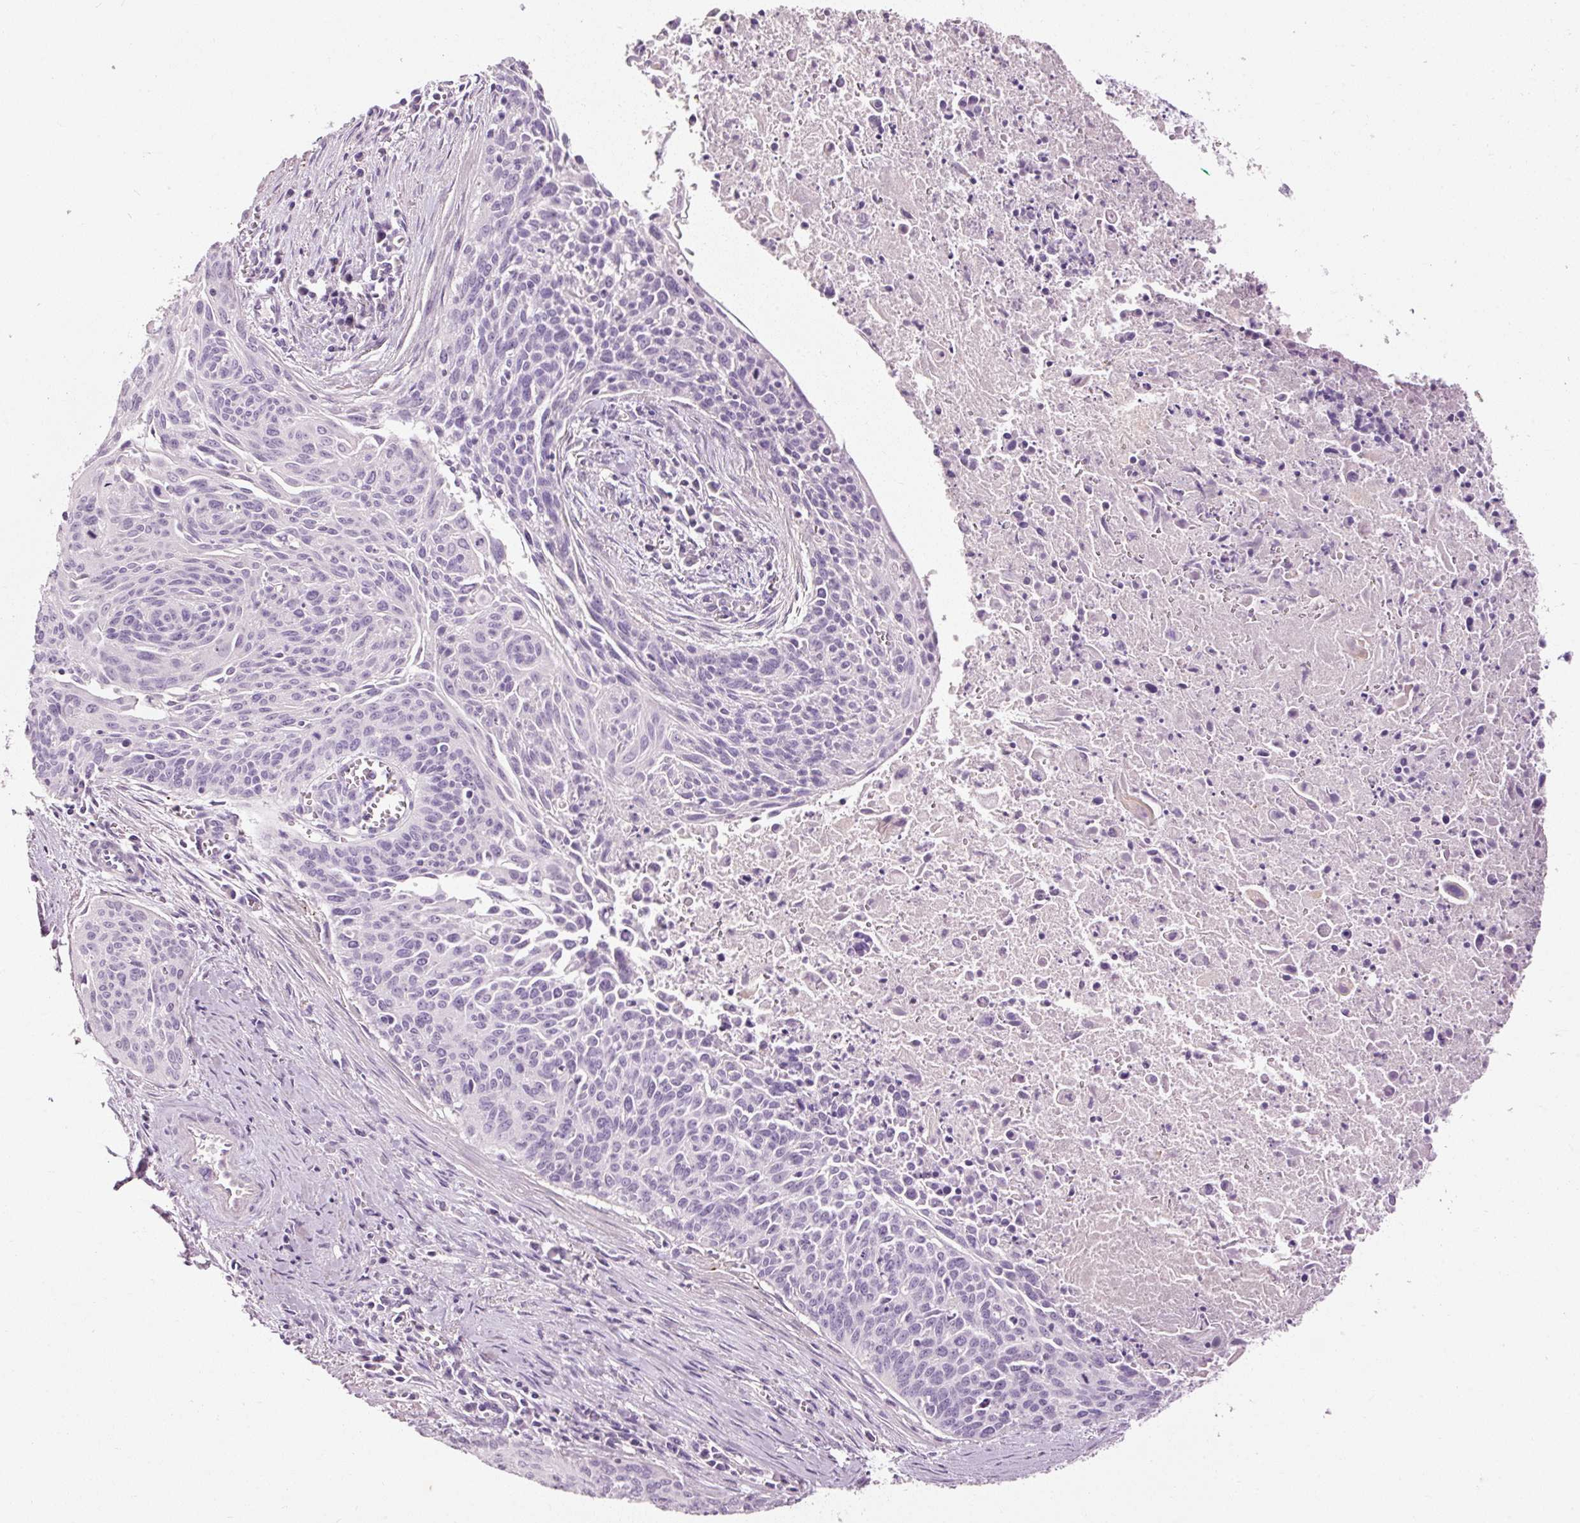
{"staining": {"intensity": "negative", "quantity": "none", "location": "none"}, "tissue": "cervical cancer", "cell_type": "Tumor cells", "image_type": "cancer", "snomed": [{"axis": "morphology", "description": "Squamous cell carcinoma, NOS"}, {"axis": "topography", "description": "Cervix"}], "caption": "IHC micrograph of cervical cancer (squamous cell carcinoma) stained for a protein (brown), which demonstrates no expression in tumor cells.", "gene": "MUC5AC", "patient": {"sex": "female", "age": 55}}